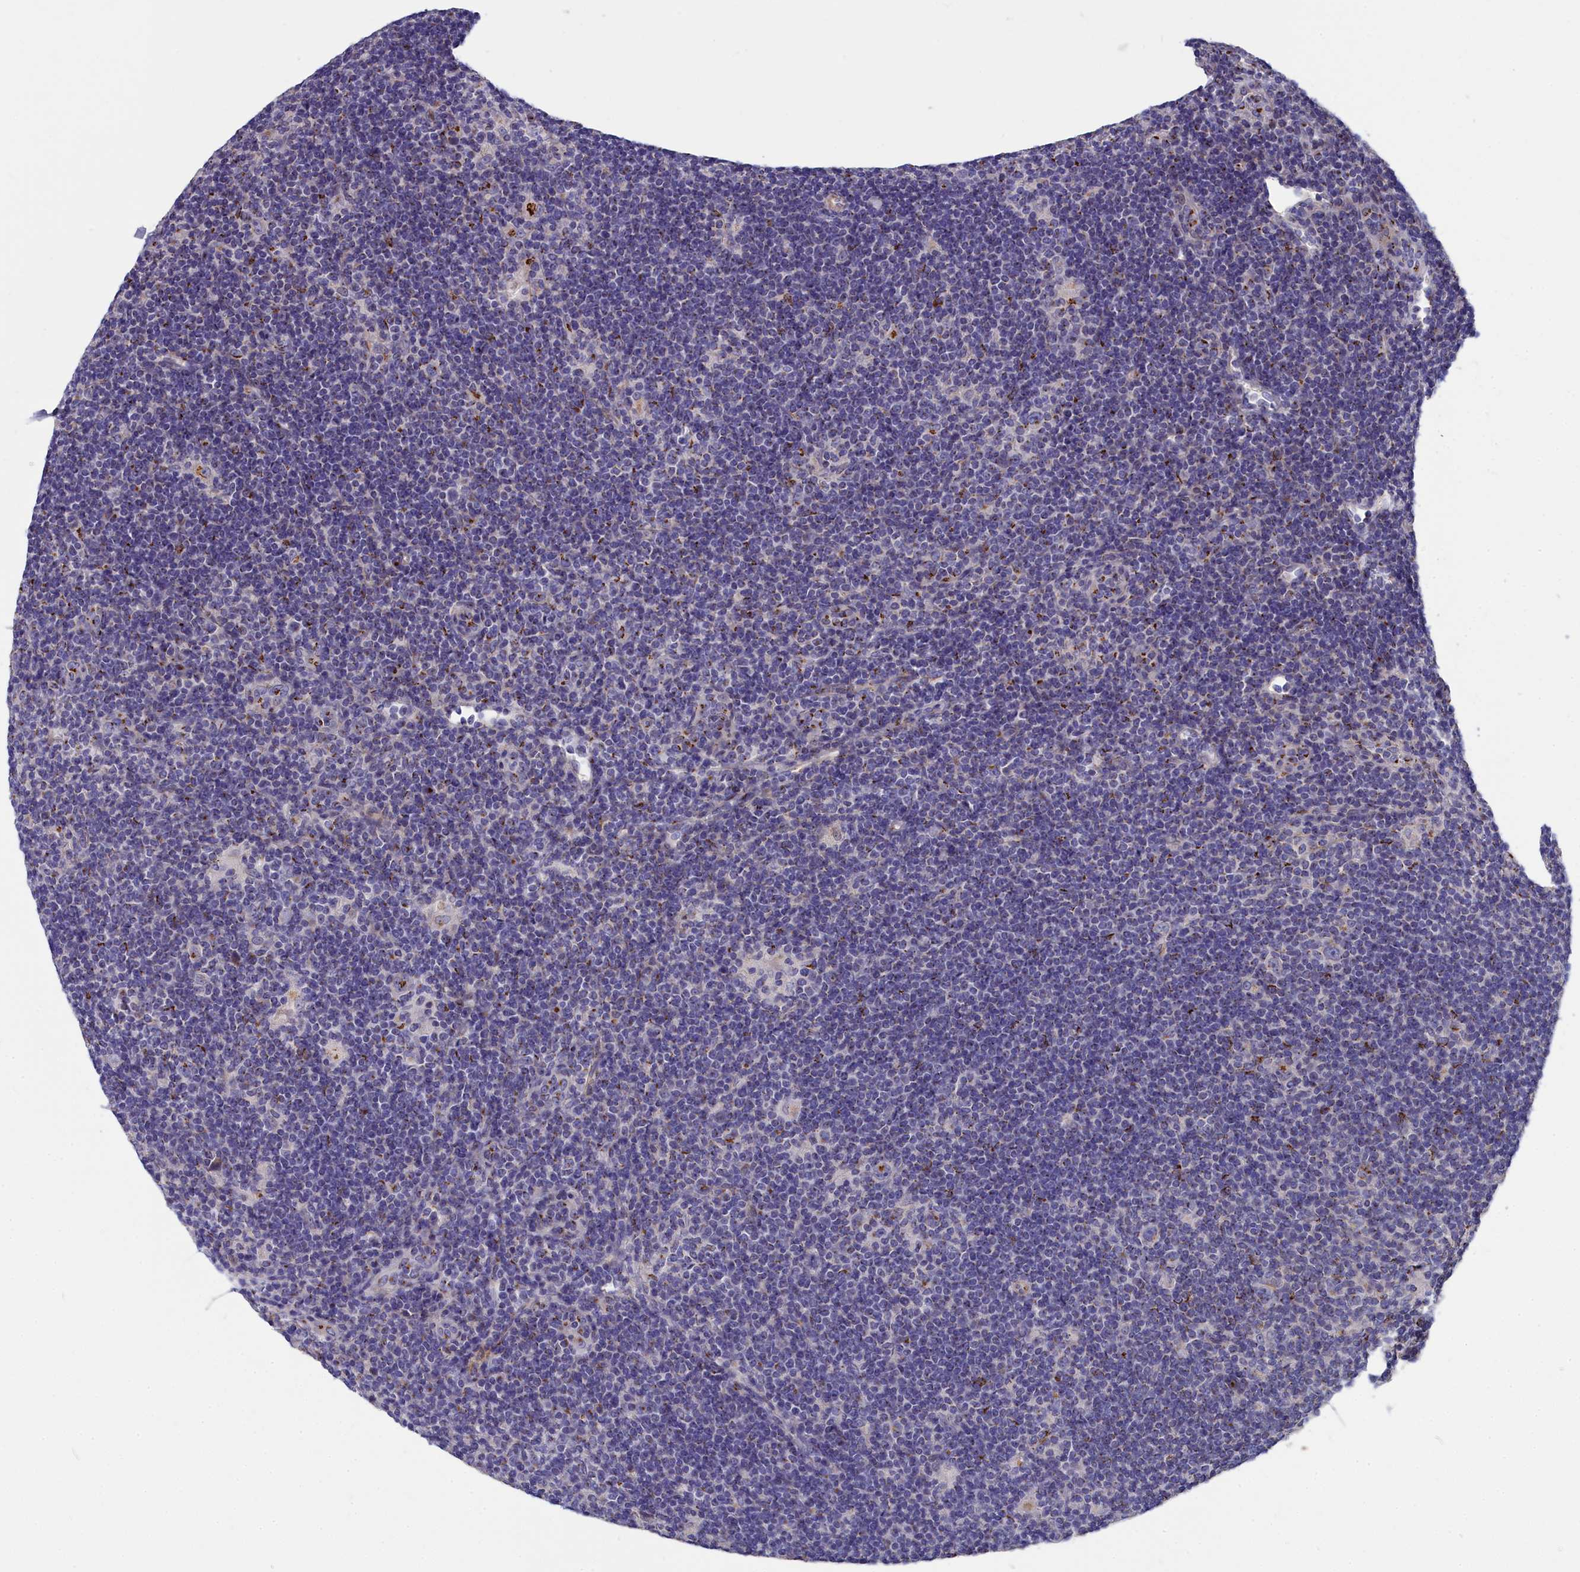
{"staining": {"intensity": "moderate", "quantity": "25%-75%", "location": "cytoplasmic/membranous"}, "tissue": "lymphoma", "cell_type": "Tumor cells", "image_type": "cancer", "snomed": [{"axis": "morphology", "description": "Hodgkin's disease, NOS"}, {"axis": "topography", "description": "Lymph node"}], "caption": "Hodgkin's disease was stained to show a protein in brown. There is medium levels of moderate cytoplasmic/membranous staining in about 25%-75% of tumor cells.", "gene": "TUBGCP4", "patient": {"sex": "female", "age": 57}}